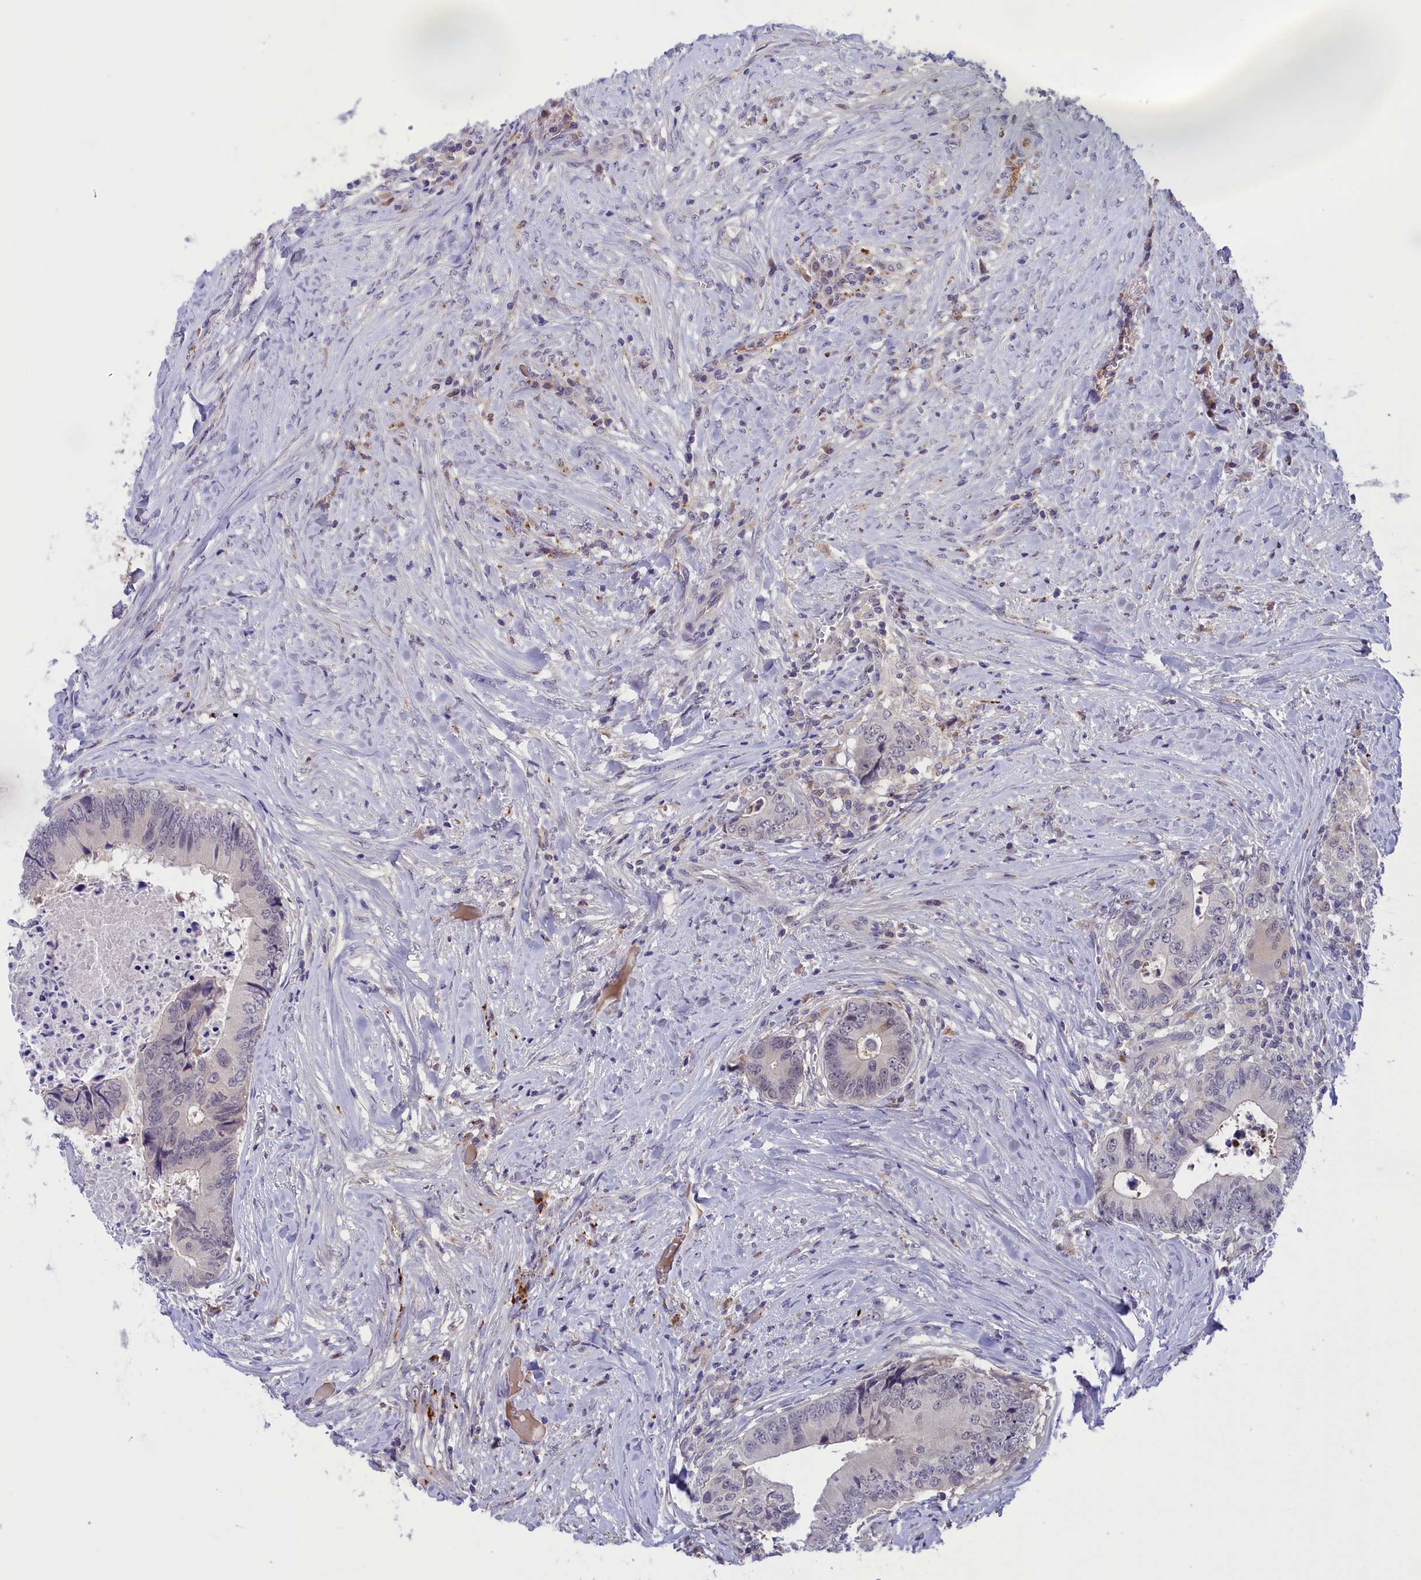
{"staining": {"intensity": "negative", "quantity": "none", "location": "none"}, "tissue": "colorectal cancer", "cell_type": "Tumor cells", "image_type": "cancer", "snomed": [{"axis": "morphology", "description": "Adenocarcinoma, NOS"}, {"axis": "topography", "description": "Colon"}], "caption": "Protein analysis of colorectal cancer (adenocarcinoma) demonstrates no significant positivity in tumor cells.", "gene": "STYX", "patient": {"sex": "male", "age": 85}}